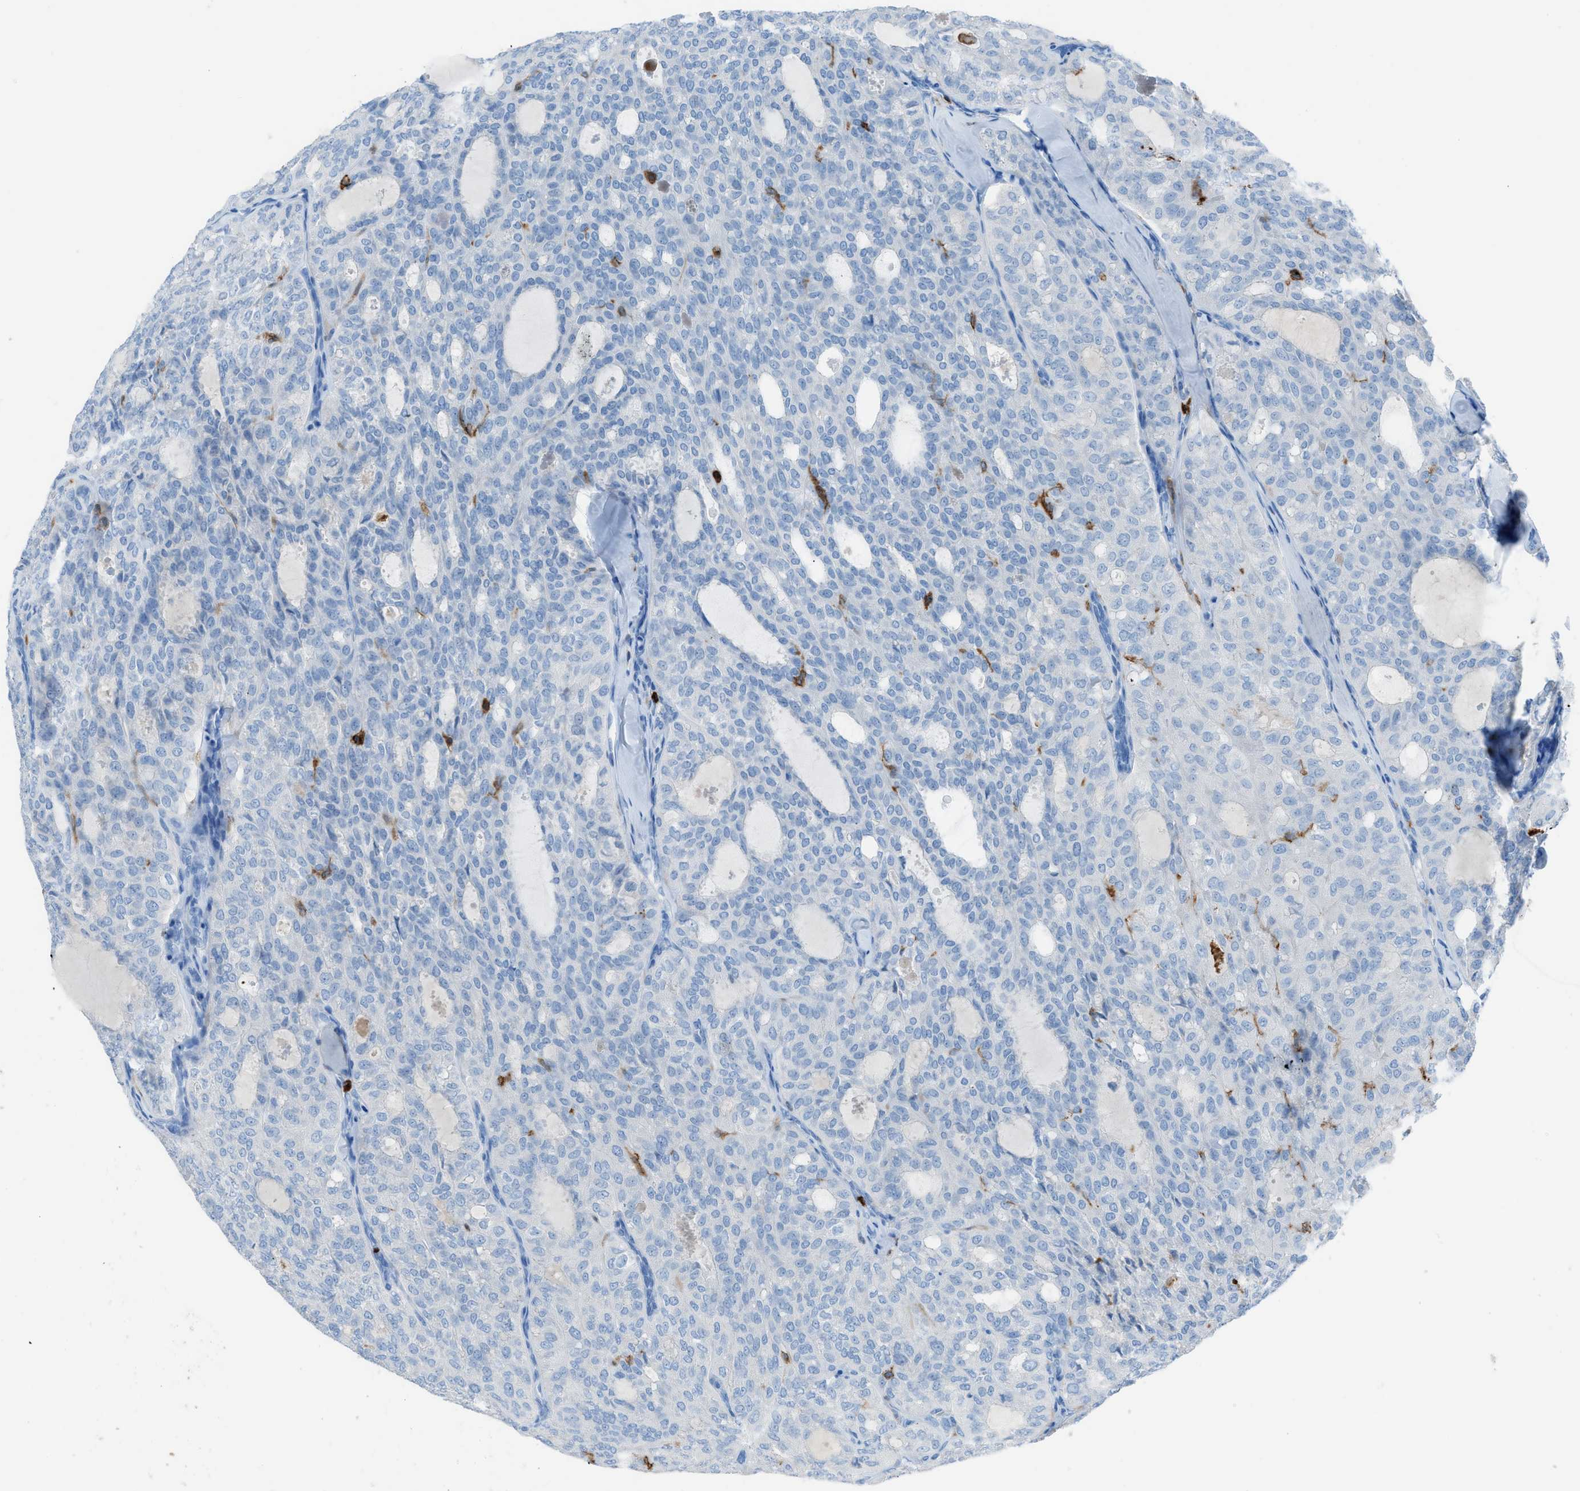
{"staining": {"intensity": "negative", "quantity": "none", "location": "none"}, "tissue": "thyroid cancer", "cell_type": "Tumor cells", "image_type": "cancer", "snomed": [{"axis": "morphology", "description": "Follicular adenoma carcinoma, NOS"}, {"axis": "topography", "description": "Thyroid gland"}], "caption": "A micrograph of human follicular adenoma carcinoma (thyroid) is negative for staining in tumor cells.", "gene": "ITGB2", "patient": {"sex": "male", "age": 75}}